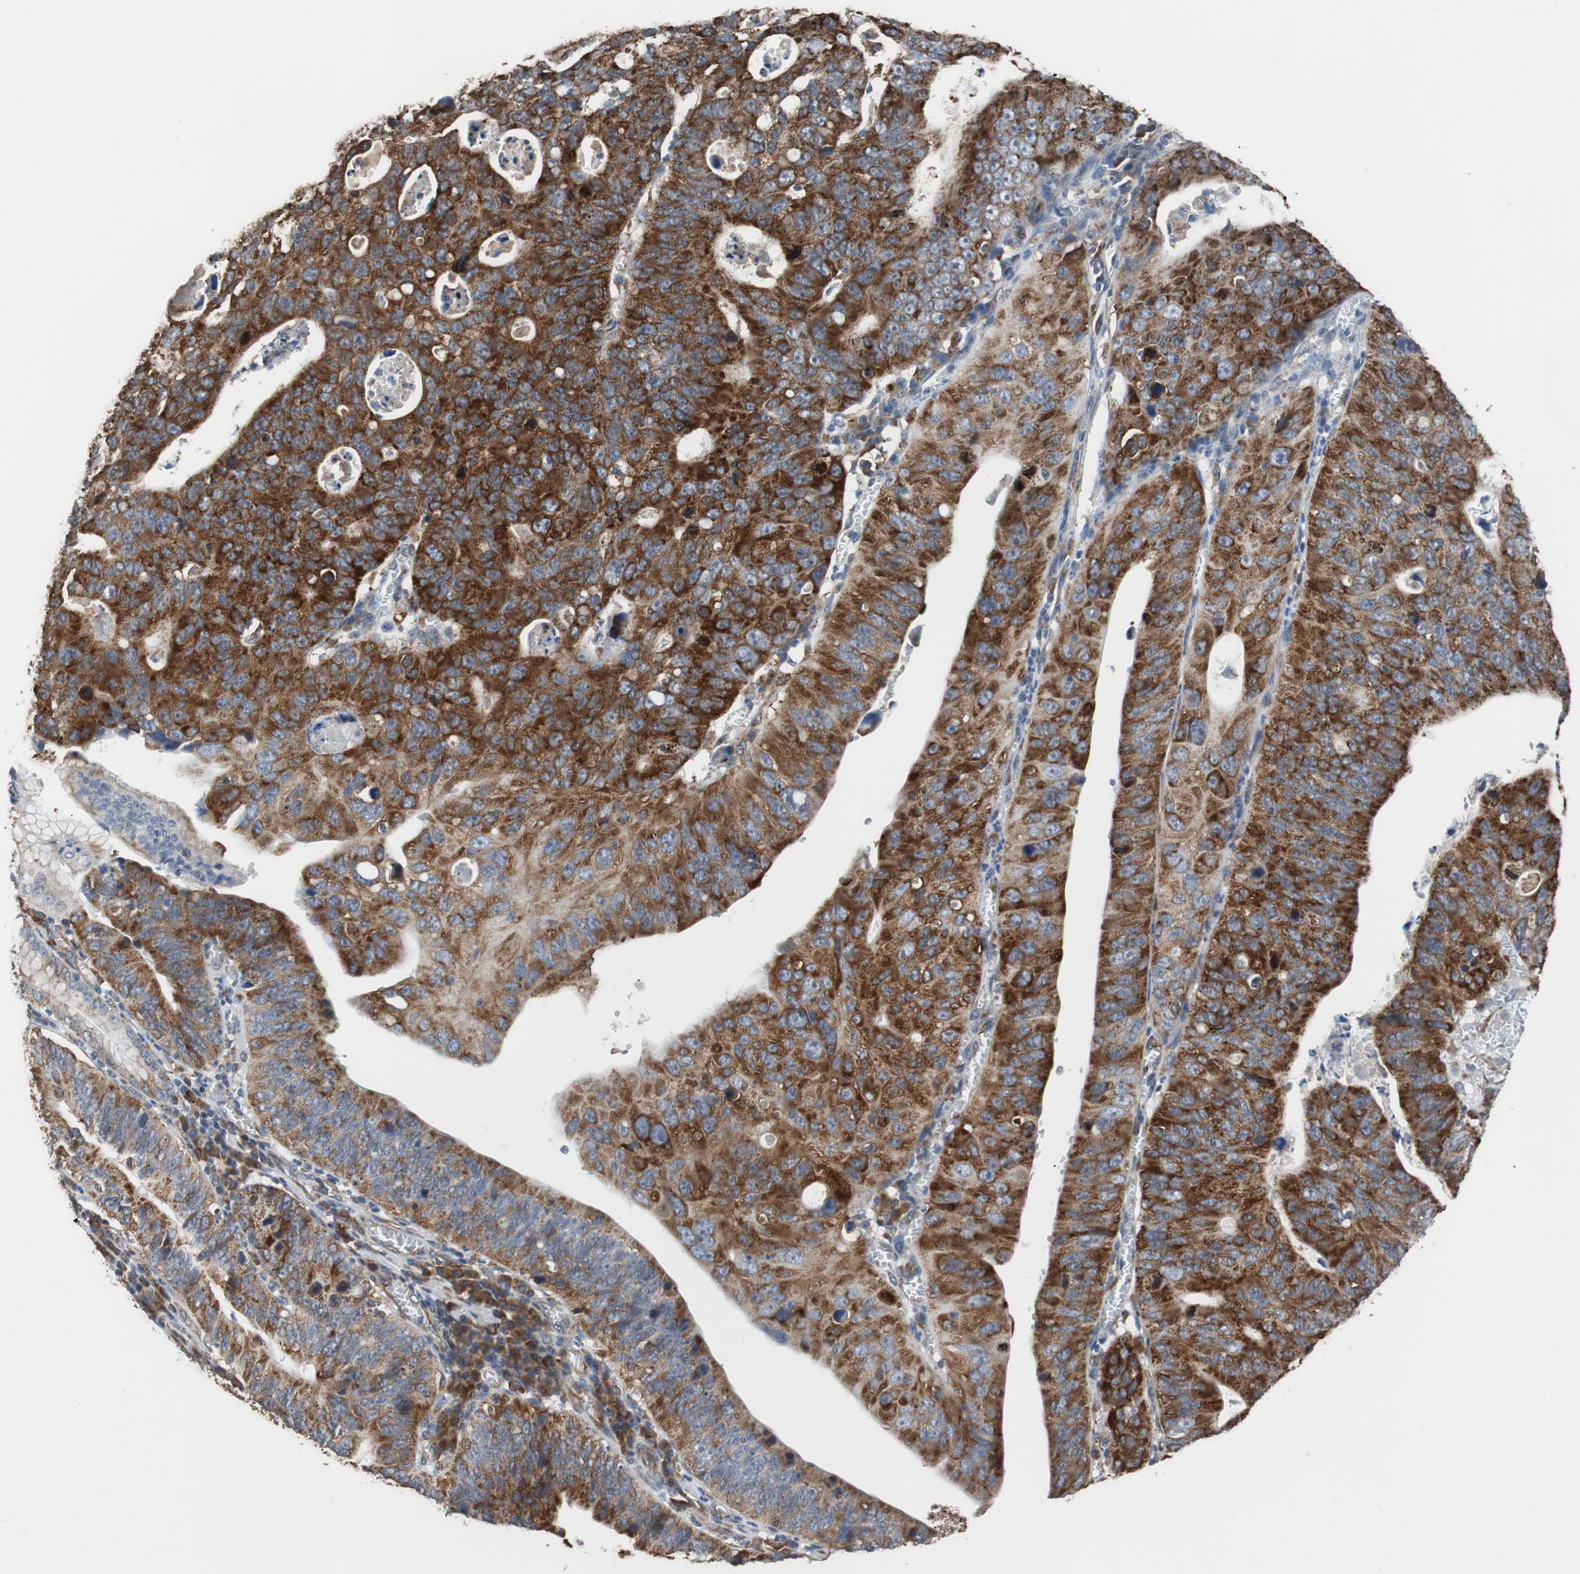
{"staining": {"intensity": "strong", "quantity": ">75%", "location": "cytoplasmic/membranous"}, "tissue": "stomach cancer", "cell_type": "Tumor cells", "image_type": "cancer", "snomed": [{"axis": "morphology", "description": "Adenocarcinoma, NOS"}, {"axis": "topography", "description": "Stomach"}], "caption": "Immunohistochemistry (IHC) histopathology image of stomach adenocarcinoma stained for a protein (brown), which displays high levels of strong cytoplasmic/membranous positivity in about >75% of tumor cells.", "gene": "USP10", "patient": {"sex": "male", "age": 59}}